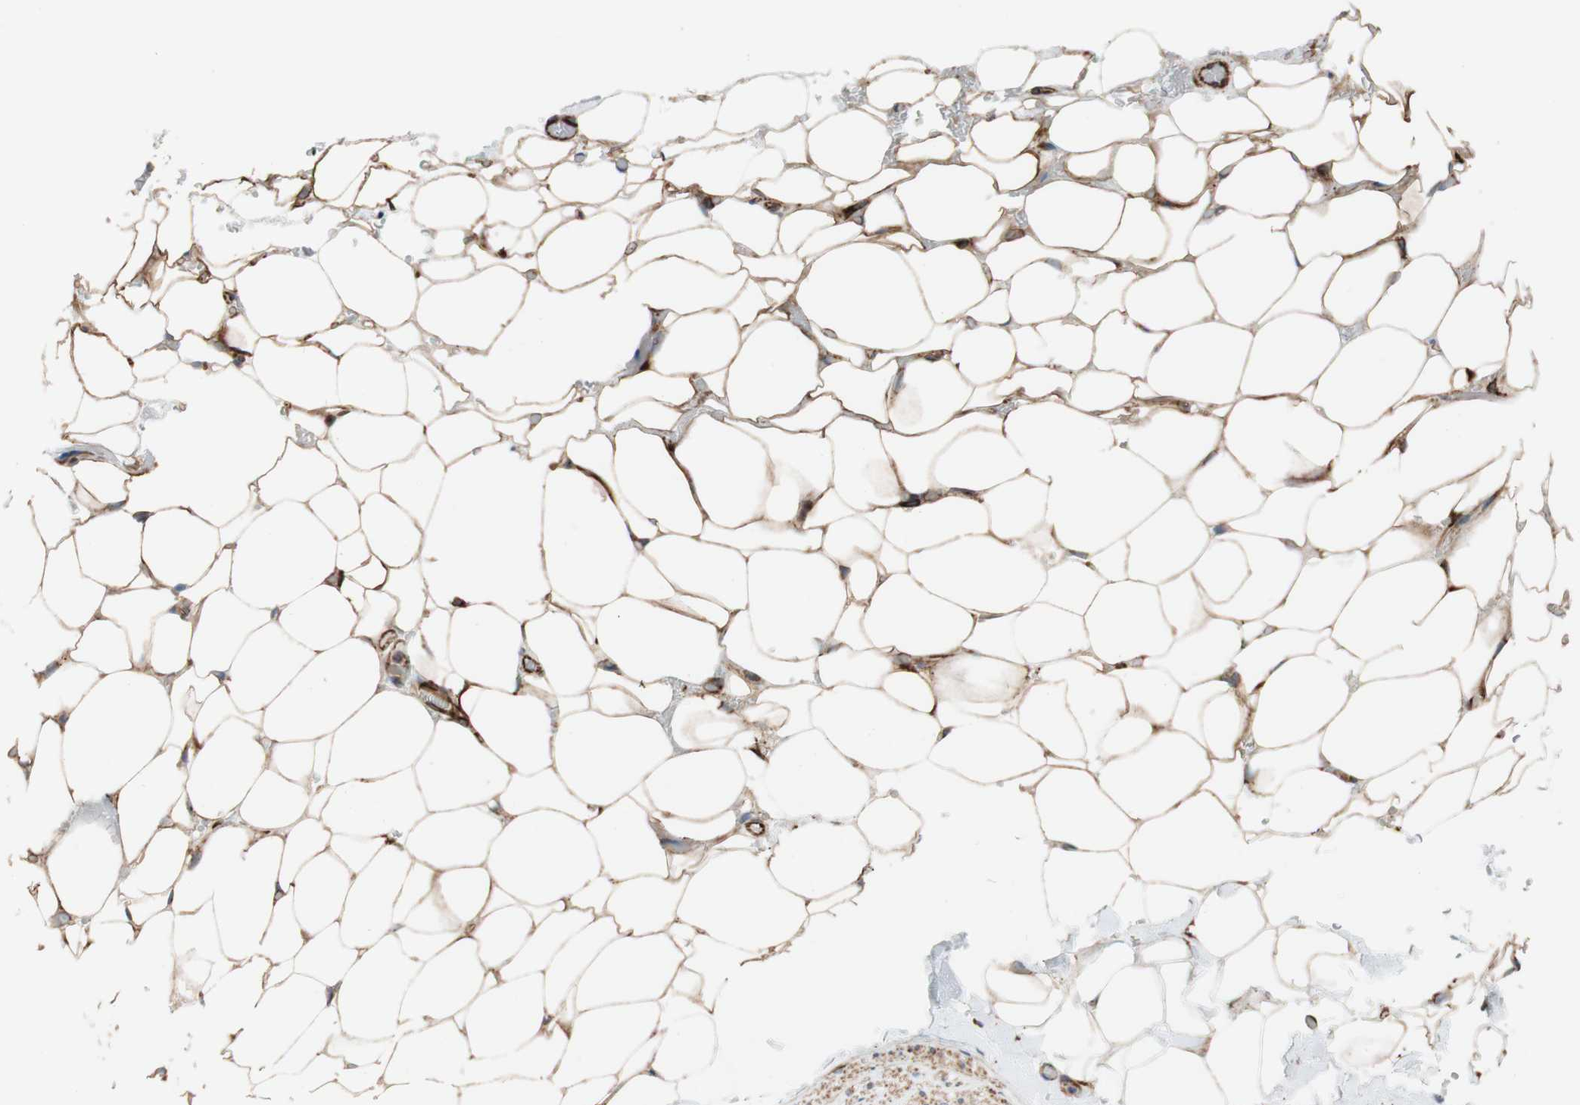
{"staining": {"intensity": "strong", "quantity": ">75%", "location": "cytoplasmic/membranous"}, "tissue": "adipose tissue", "cell_type": "Adipocytes", "image_type": "normal", "snomed": [{"axis": "morphology", "description": "Normal tissue, NOS"}, {"axis": "topography", "description": "Peripheral nerve tissue"}], "caption": "Protein staining of benign adipose tissue exhibits strong cytoplasmic/membranous staining in approximately >75% of adipocytes.", "gene": "C1orf43", "patient": {"sex": "male", "age": 70}}